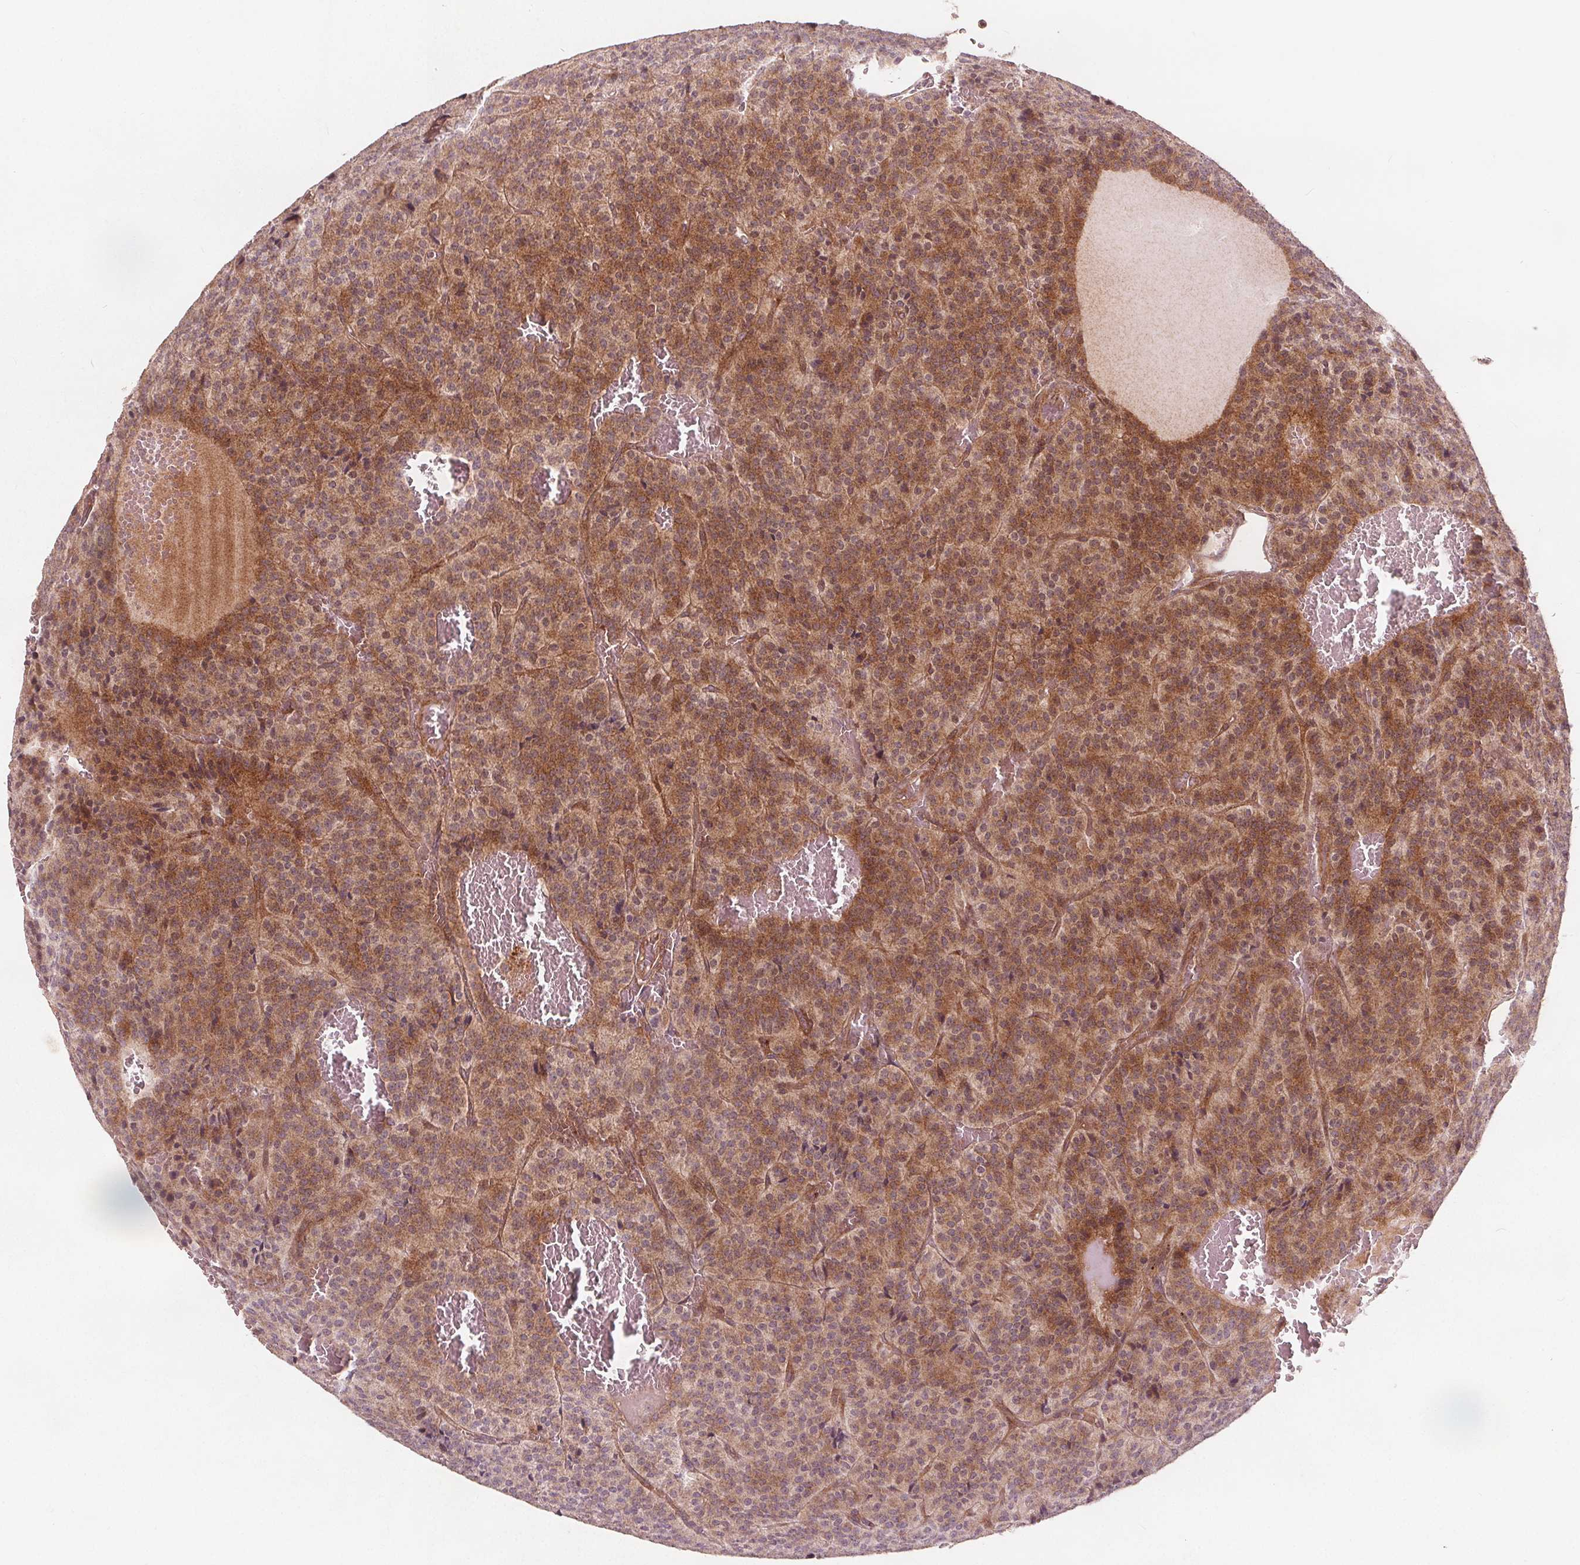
{"staining": {"intensity": "moderate", "quantity": ">75%", "location": "cytoplasmic/membranous,nuclear"}, "tissue": "carcinoid", "cell_type": "Tumor cells", "image_type": "cancer", "snomed": [{"axis": "morphology", "description": "Carcinoid, malignant, NOS"}, {"axis": "topography", "description": "Lung"}], "caption": "Brown immunohistochemical staining in human carcinoid displays moderate cytoplasmic/membranous and nuclear staining in approximately >75% of tumor cells.", "gene": "PTPRT", "patient": {"sex": "male", "age": 70}}